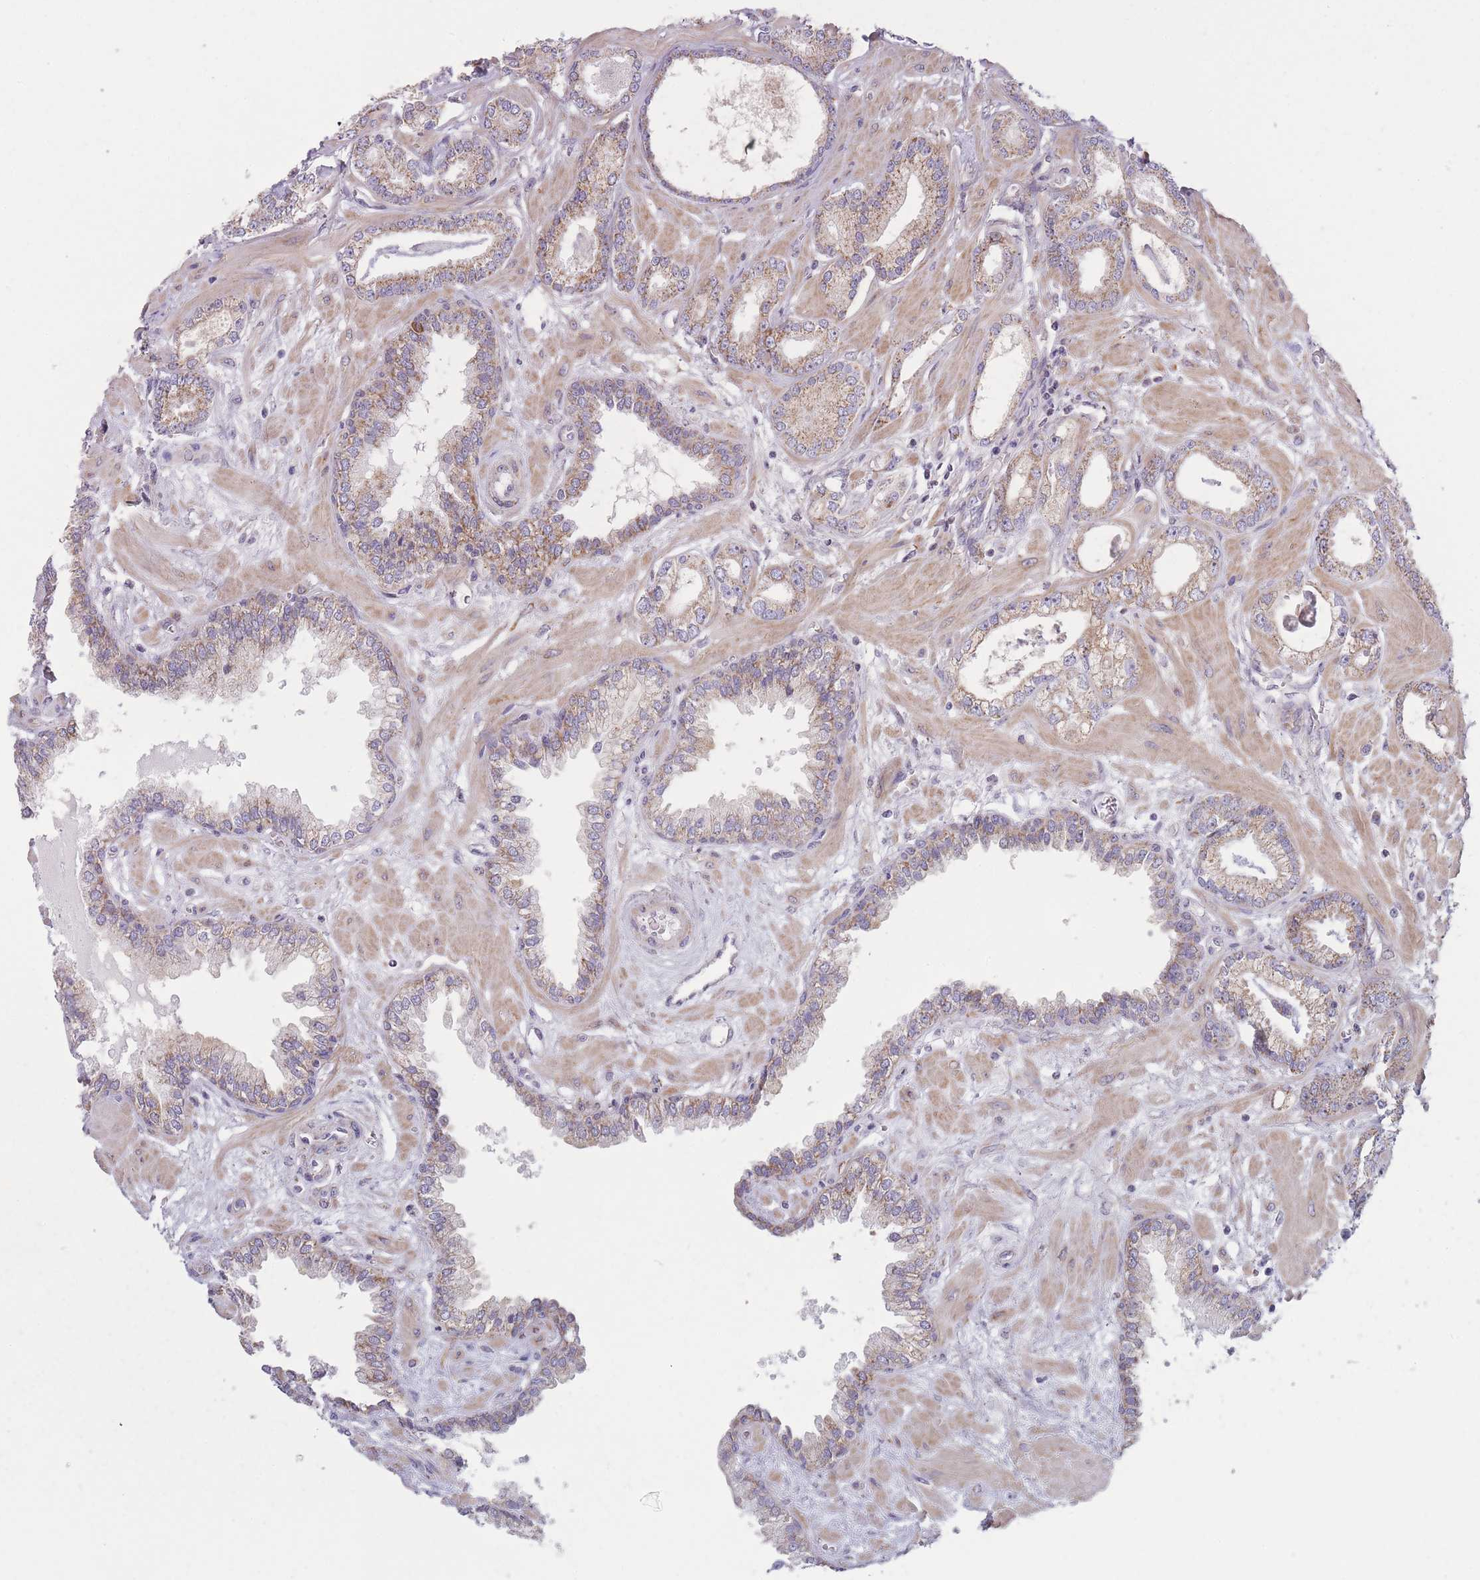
{"staining": {"intensity": "moderate", "quantity": ">75%", "location": "cytoplasmic/membranous"}, "tissue": "prostate cancer", "cell_type": "Tumor cells", "image_type": "cancer", "snomed": [{"axis": "morphology", "description": "Adenocarcinoma, Low grade"}, {"axis": "topography", "description": "Prostate"}], "caption": "DAB immunohistochemical staining of prostate cancer (adenocarcinoma (low-grade)) displays moderate cytoplasmic/membranous protein expression in approximately >75% of tumor cells. (DAB IHC, brown staining for protein, blue staining for nuclei).", "gene": "ZBTB24", "patient": {"sex": "male", "age": 60}}